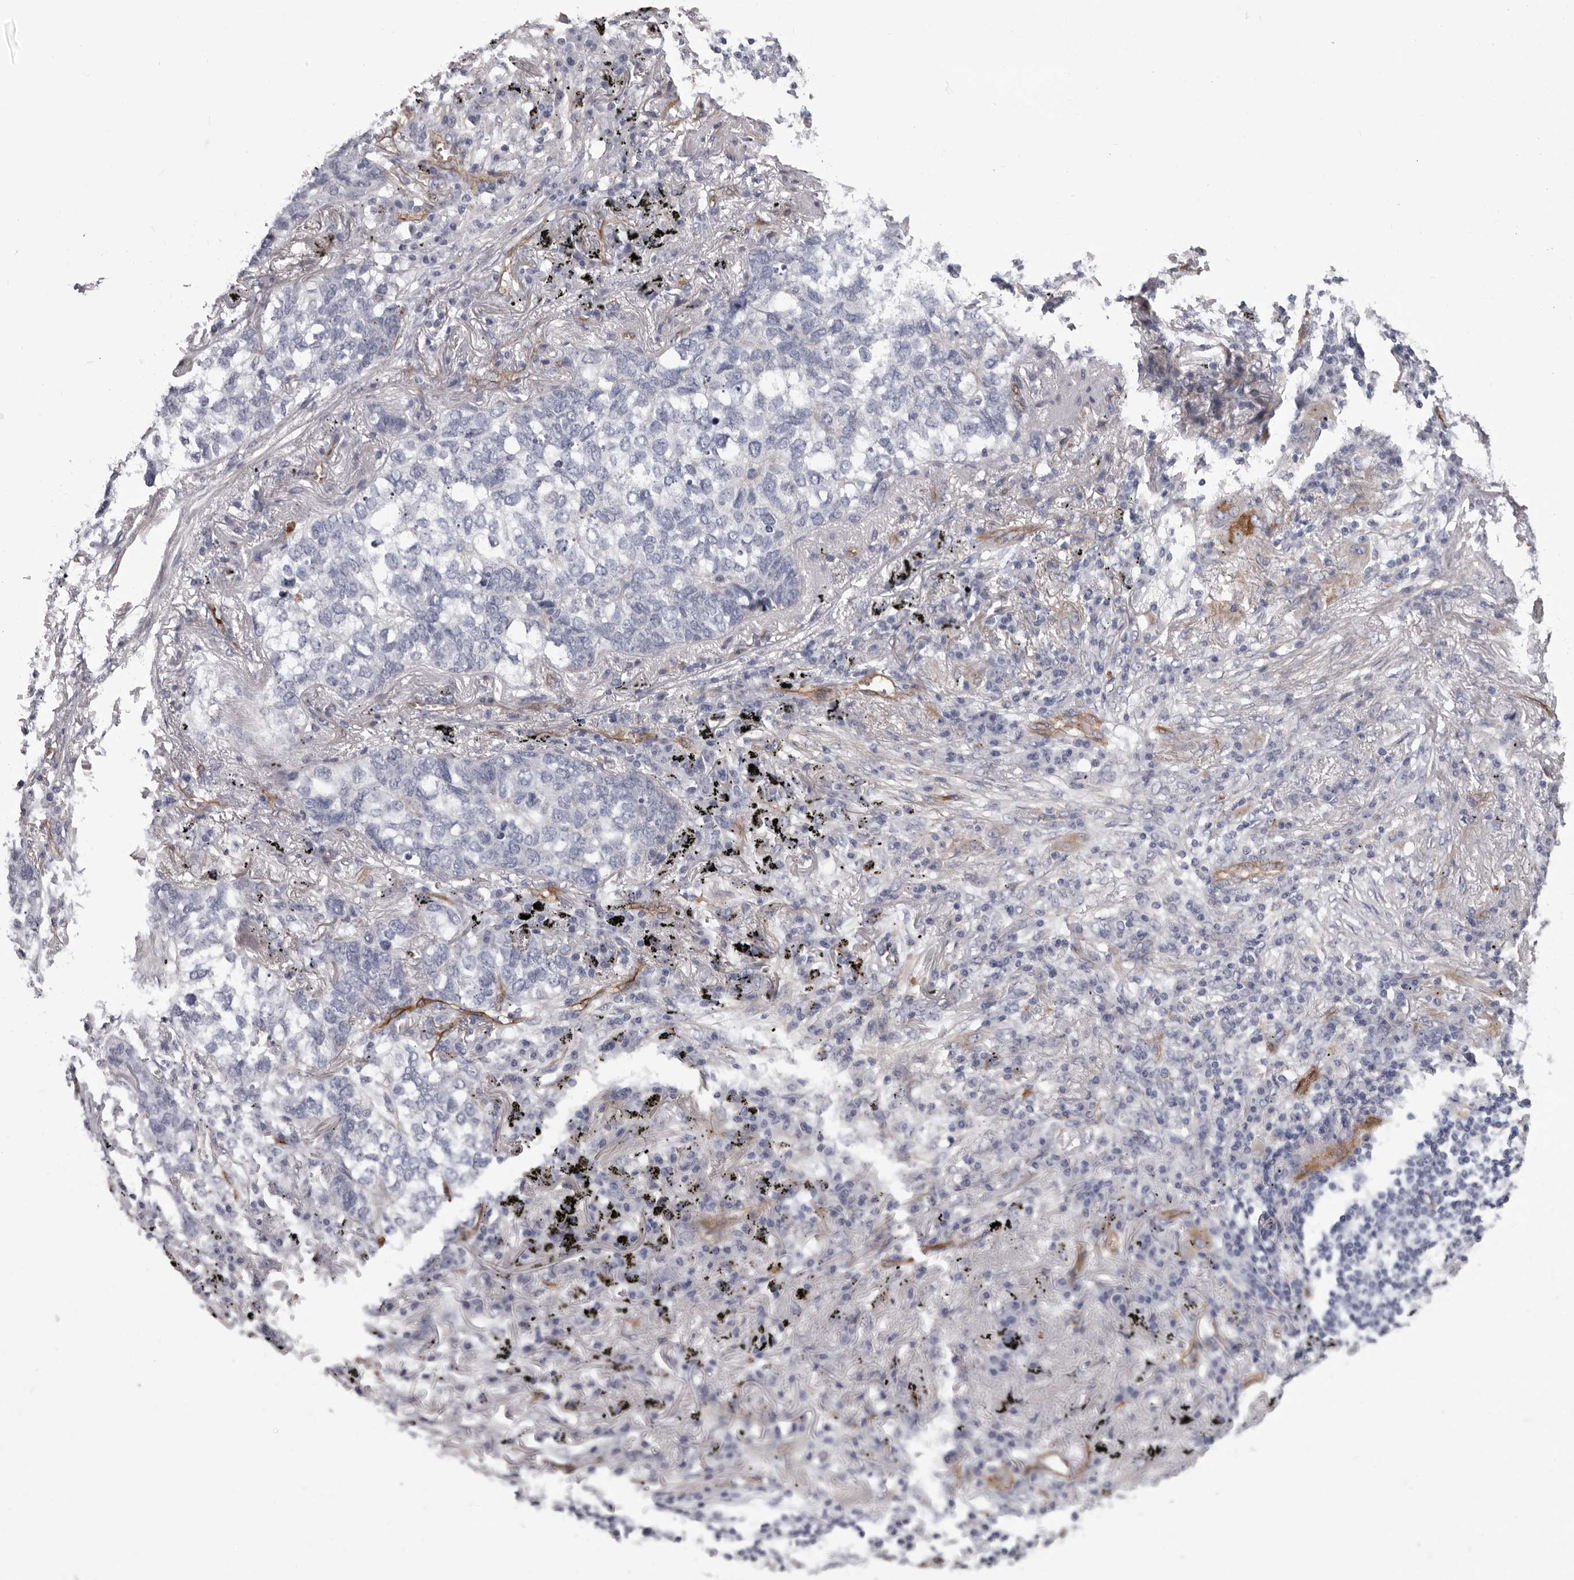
{"staining": {"intensity": "negative", "quantity": "none", "location": "none"}, "tissue": "lung cancer", "cell_type": "Tumor cells", "image_type": "cancer", "snomed": [{"axis": "morphology", "description": "Squamous cell carcinoma, NOS"}, {"axis": "topography", "description": "Lung"}], "caption": "There is no significant staining in tumor cells of lung squamous cell carcinoma. (DAB (3,3'-diaminobenzidine) immunohistochemistry, high magnification).", "gene": "ADGRL4", "patient": {"sex": "female", "age": 63}}